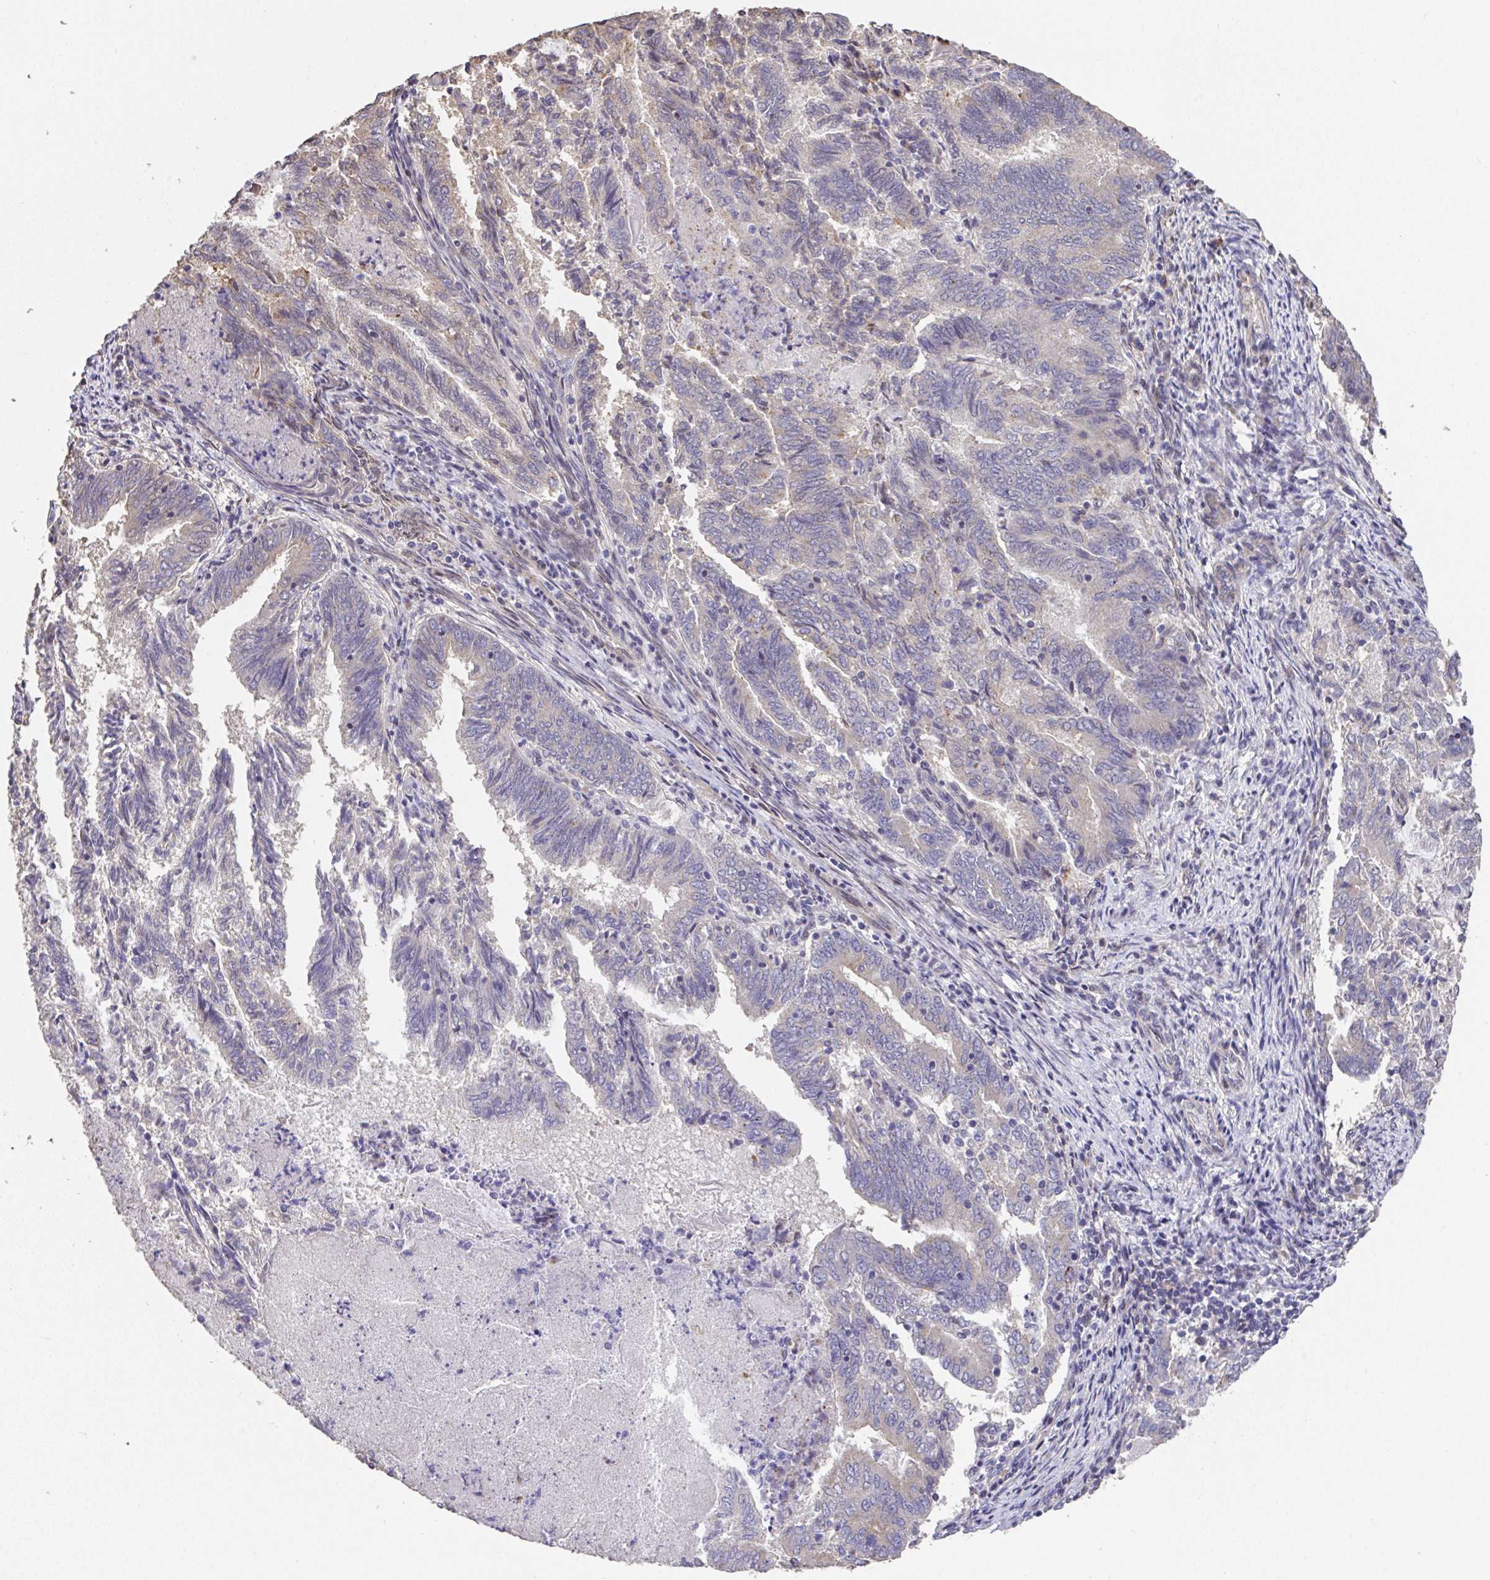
{"staining": {"intensity": "negative", "quantity": "none", "location": "none"}, "tissue": "endometrial cancer", "cell_type": "Tumor cells", "image_type": "cancer", "snomed": [{"axis": "morphology", "description": "Adenocarcinoma, NOS"}, {"axis": "topography", "description": "Endometrium"}], "caption": "Tumor cells show no significant protein positivity in endometrial cancer.", "gene": "RUNDC3B", "patient": {"sex": "female", "age": 80}}